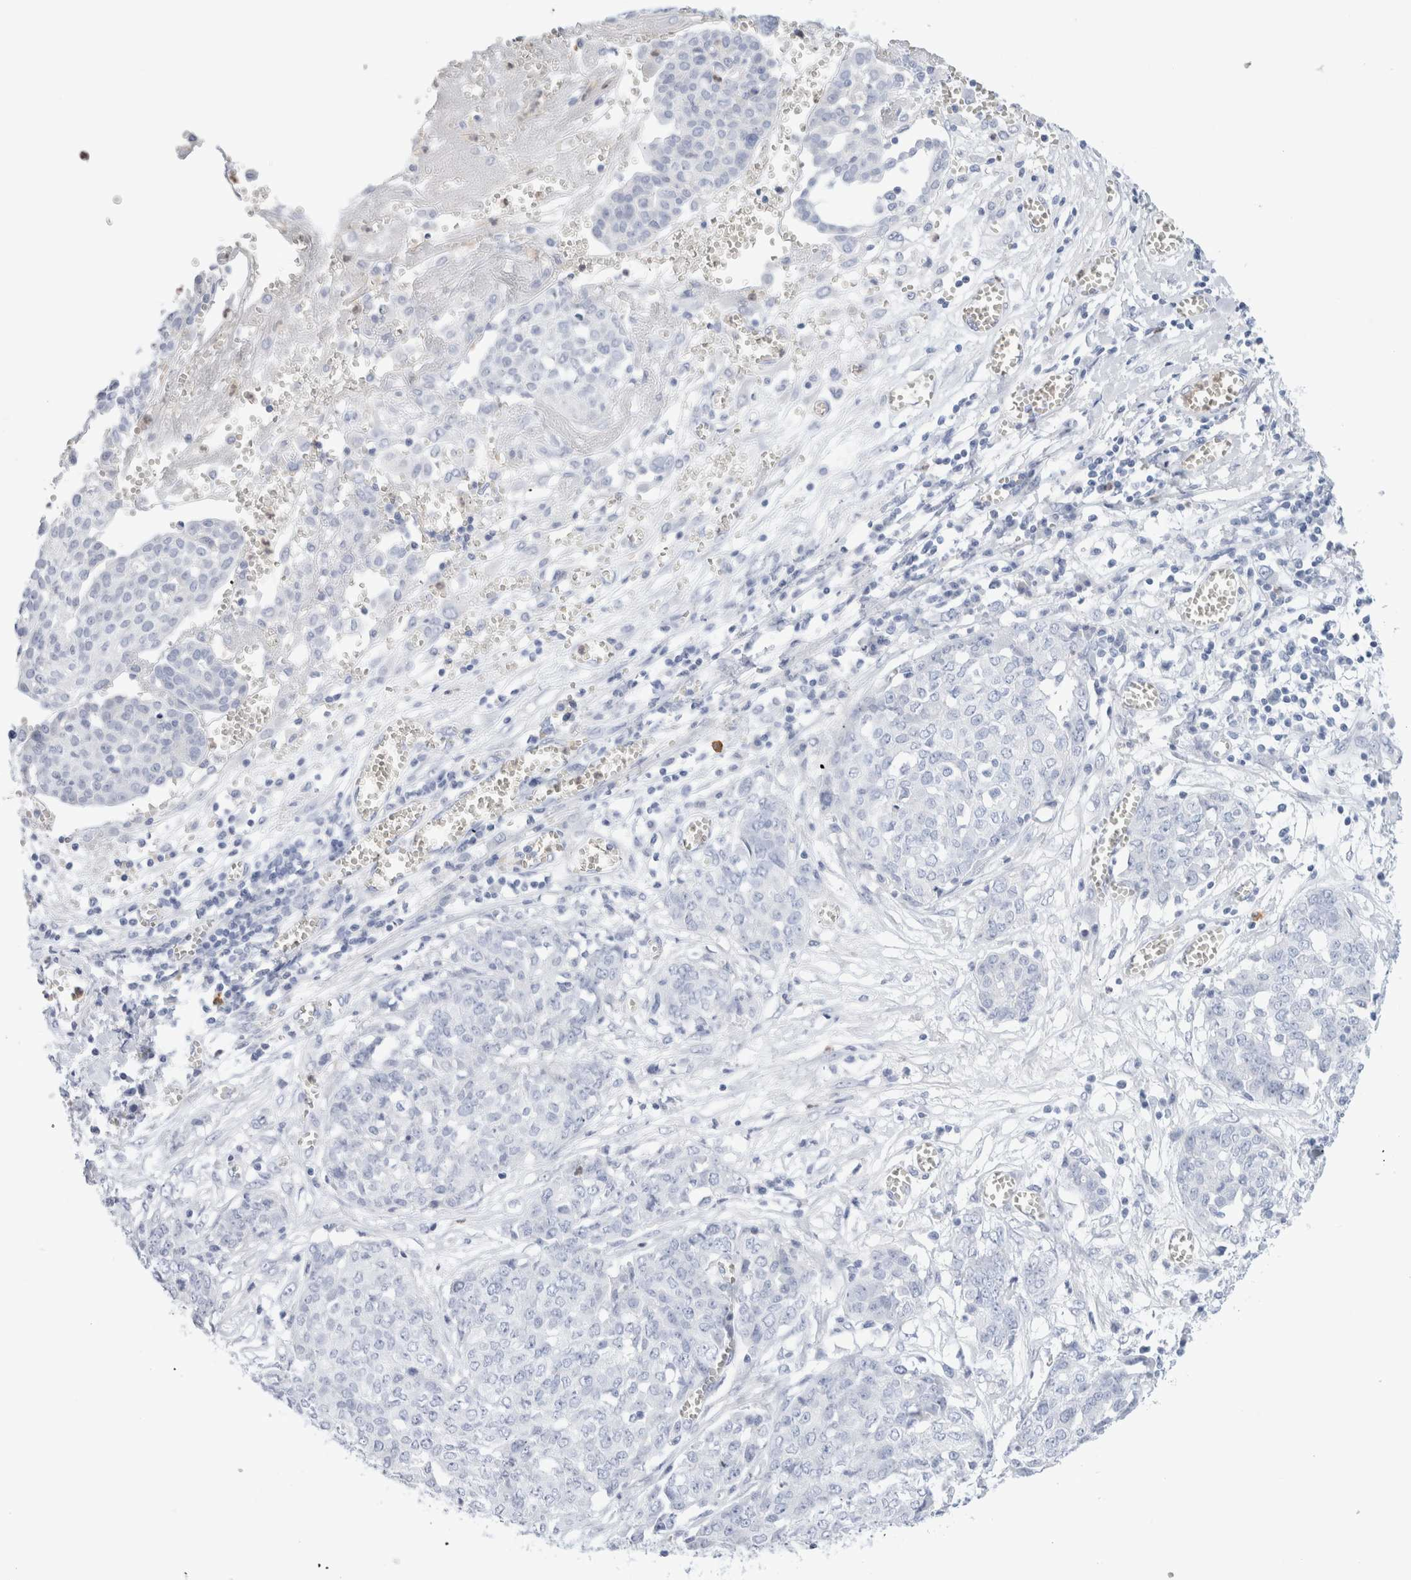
{"staining": {"intensity": "negative", "quantity": "none", "location": "none"}, "tissue": "ovarian cancer", "cell_type": "Tumor cells", "image_type": "cancer", "snomed": [{"axis": "morphology", "description": "Cystadenocarcinoma, serous, NOS"}, {"axis": "topography", "description": "Soft tissue"}, {"axis": "topography", "description": "Ovary"}], "caption": "A high-resolution photomicrograph shows immunohistochemistry staining of serous cystadenocarcinoma (ovarian), which reveals no significant positivity in tumor cells. (DAB IHC visualized using brightfield microscopy, high magnification).", "gene": "ARG1", "patient": {"sex": "female", "age": 57}}